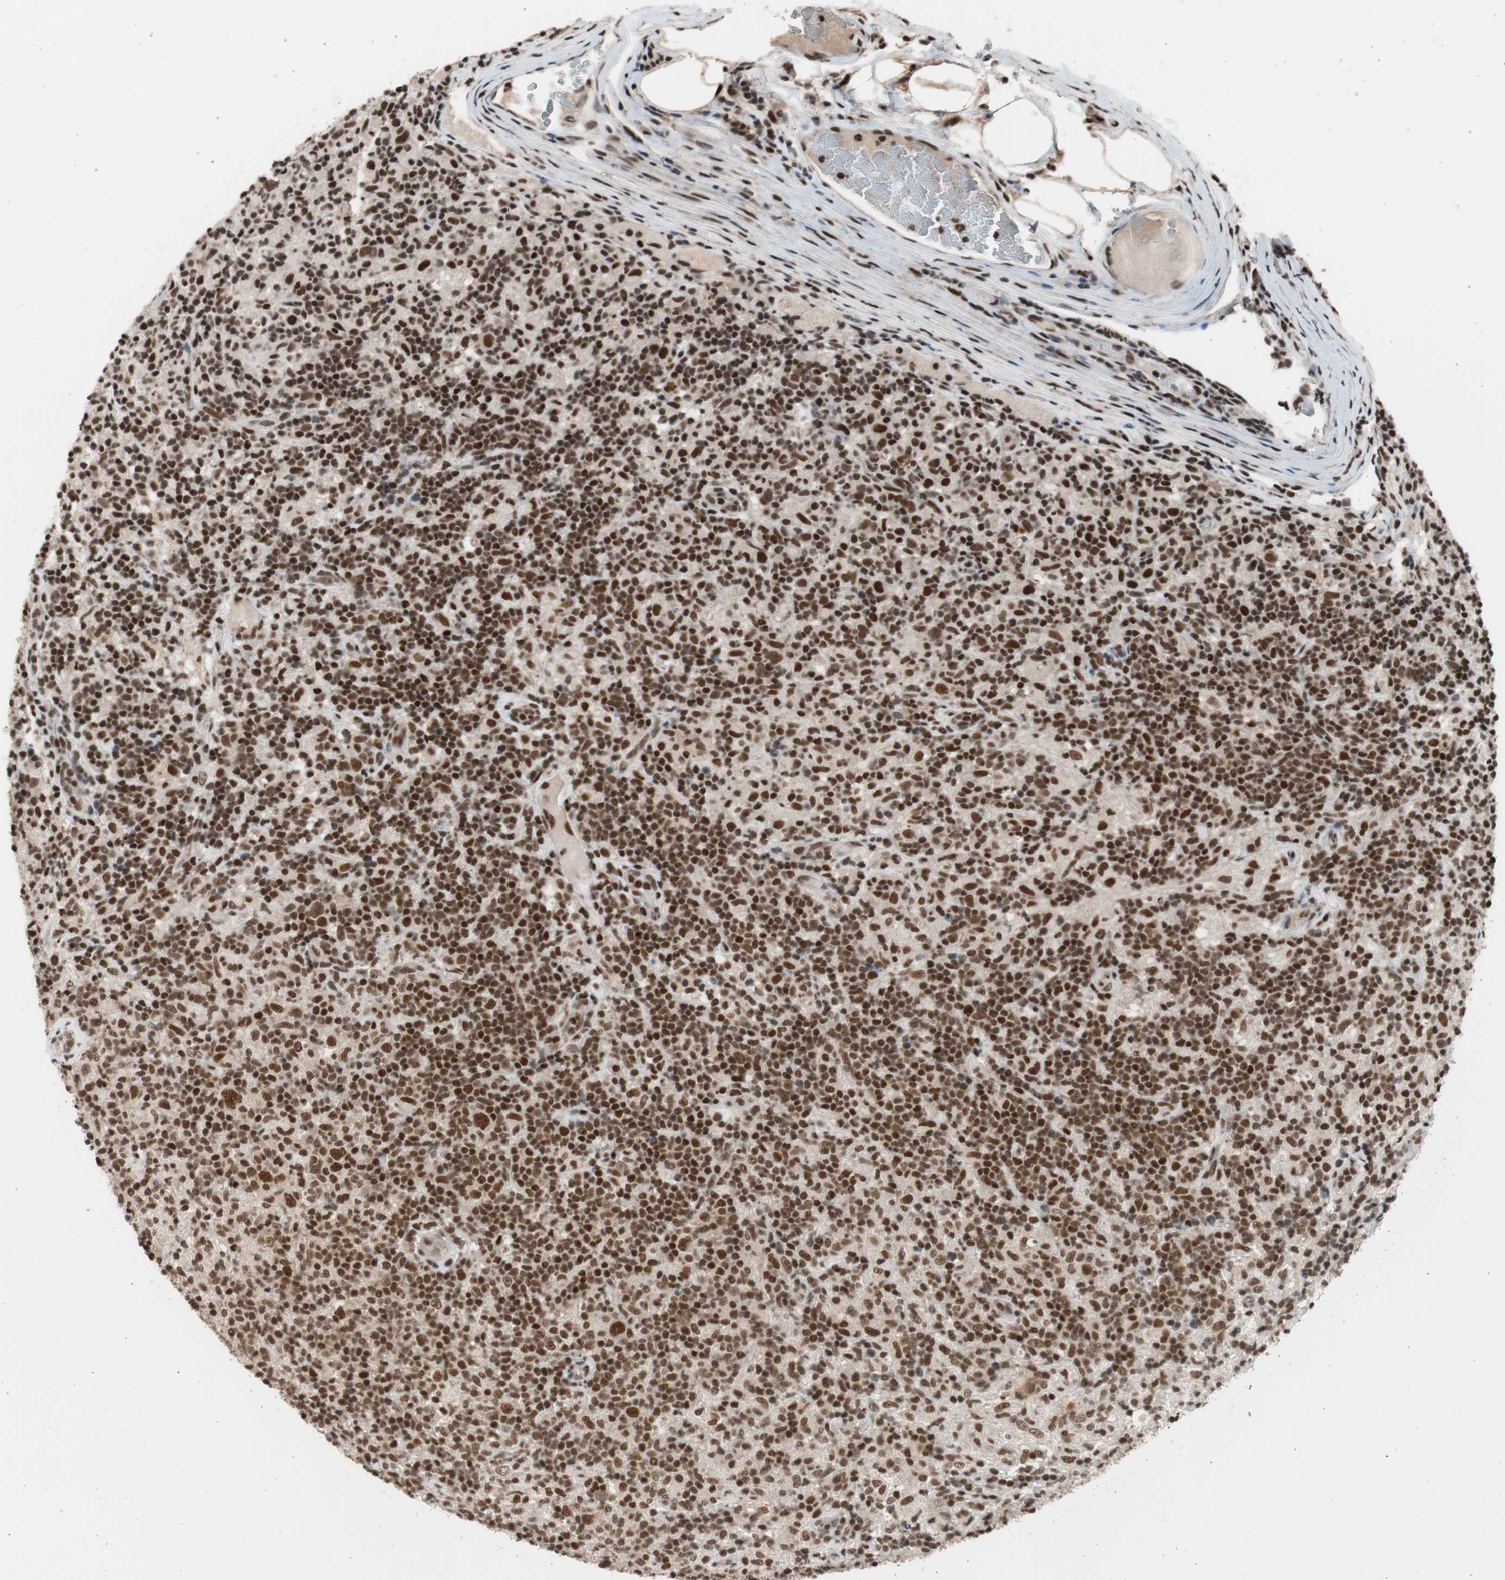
{"staining": {"intensity": "moderate", "quantity": ">75%", "location": "nuclear"}, "tissue": "lymphoma", "cell_type": "Tumor cells", "image_type": "cancer", "snomed": [{"axis": "morphology", "description": "Hodgkin's disease, NOS"}, {"axis": "topography", "description": "Lymph node"}], "caption": "This photomicrograph reveals immunohistochemistry (IHC) staining of human lymphoma, with medium moderate nuclear expression in approximately >75% of tumor cells.", "gene": "RPA1", "patient": {"sex": "male", "age": 70}}